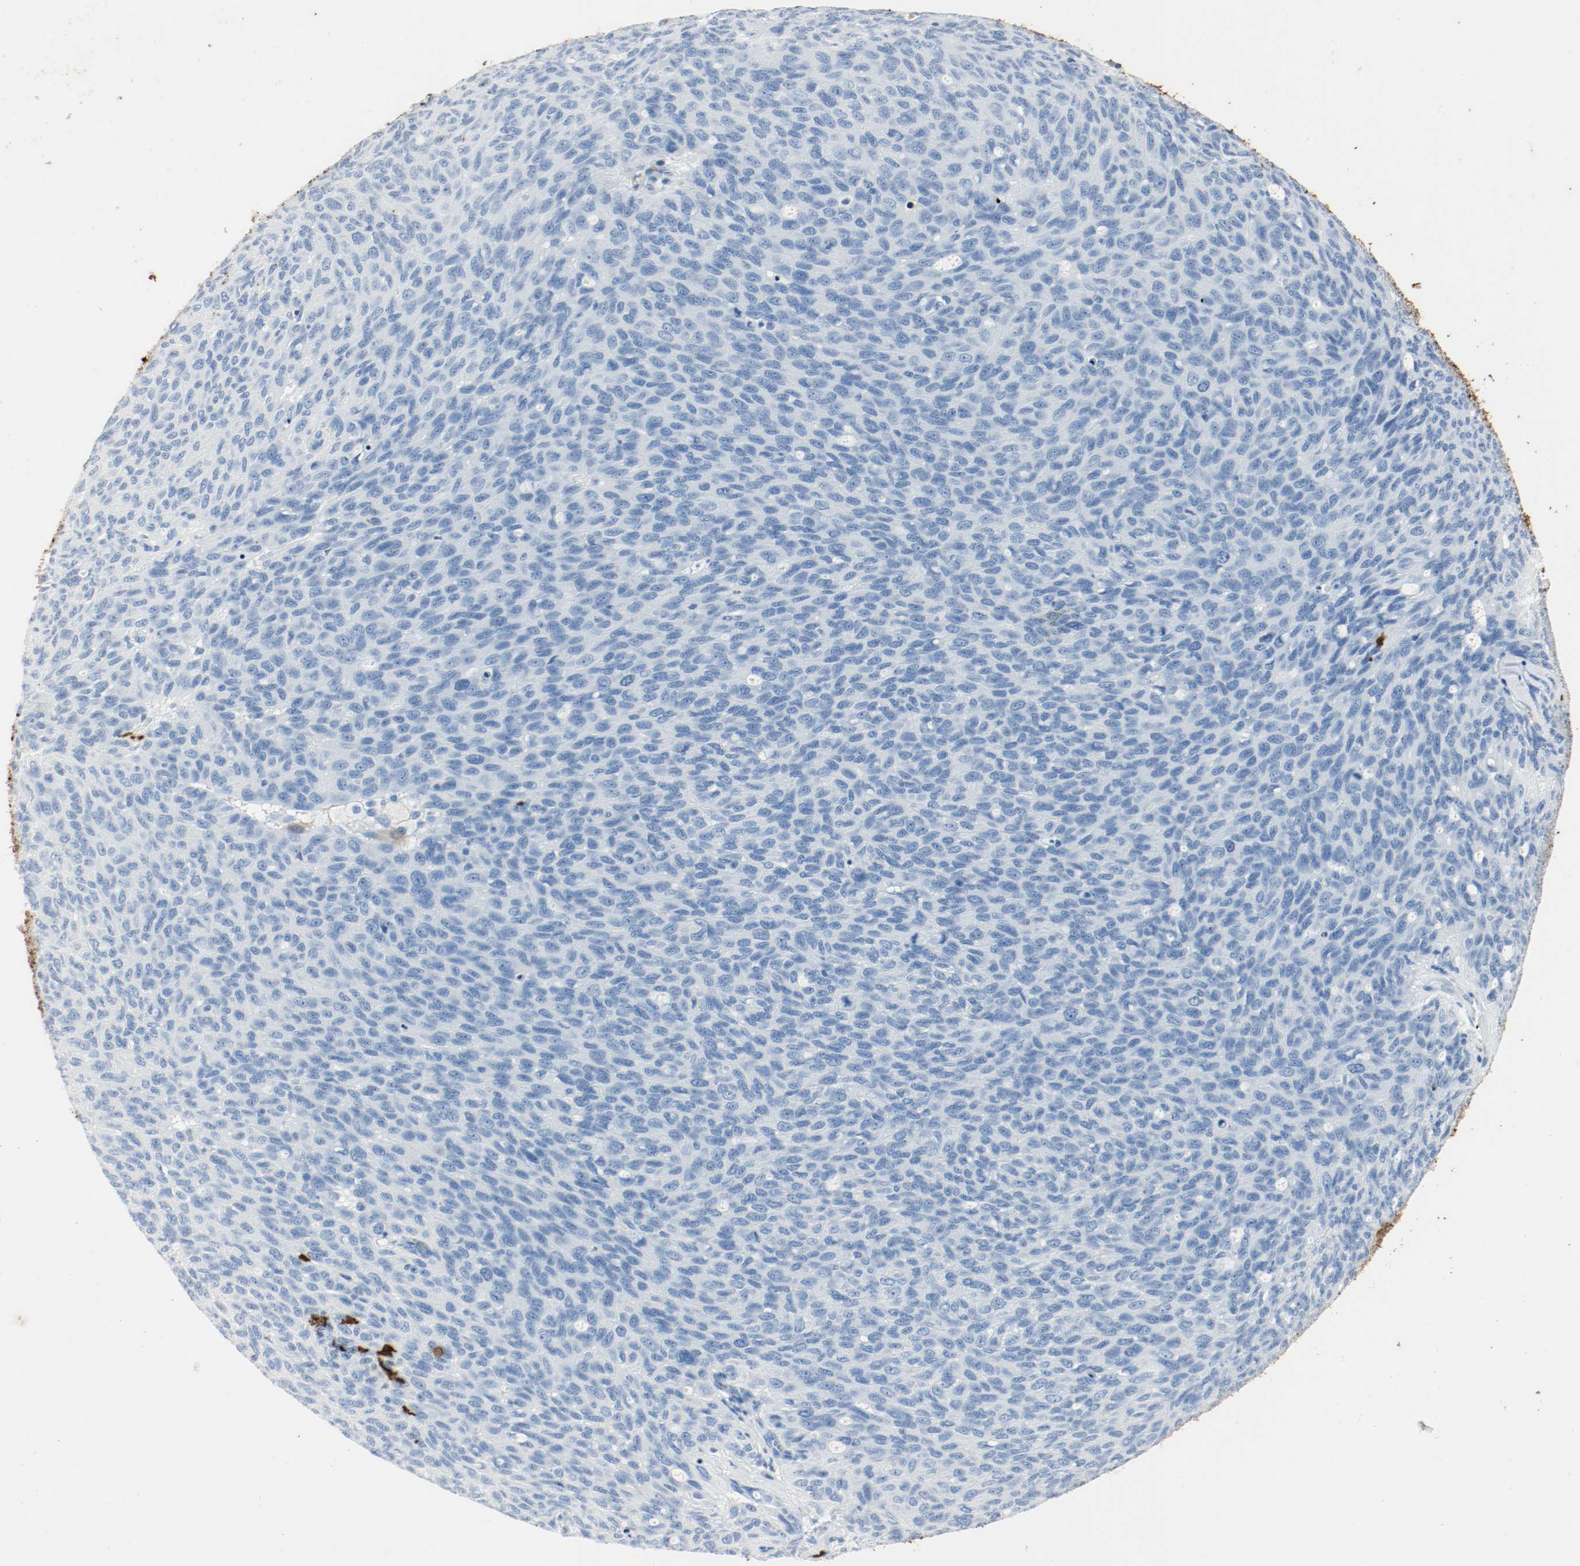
{"staining": {"intensity": "negative", "quantity": "none", "location": "none"}, "tissue": "ovarian cancer", "cell_type": "Tumor cells", "image_type": "cancer", "snomed": [{"axis": "morphology", "description": "Carcinoma, endometroid"}, {"axis": "topography", "description": "Ovary"}], "caption": "High magnification brightfield microscopy of endometroid carcinoma (ovarian) stained with DAB (brown) and counterstained with hematoxylin (blue): tumor cells show no significant positivity. Nuclei are stained in blue.", "gene": "S100A9", "patient": {"sex": "female", "age": 60}}